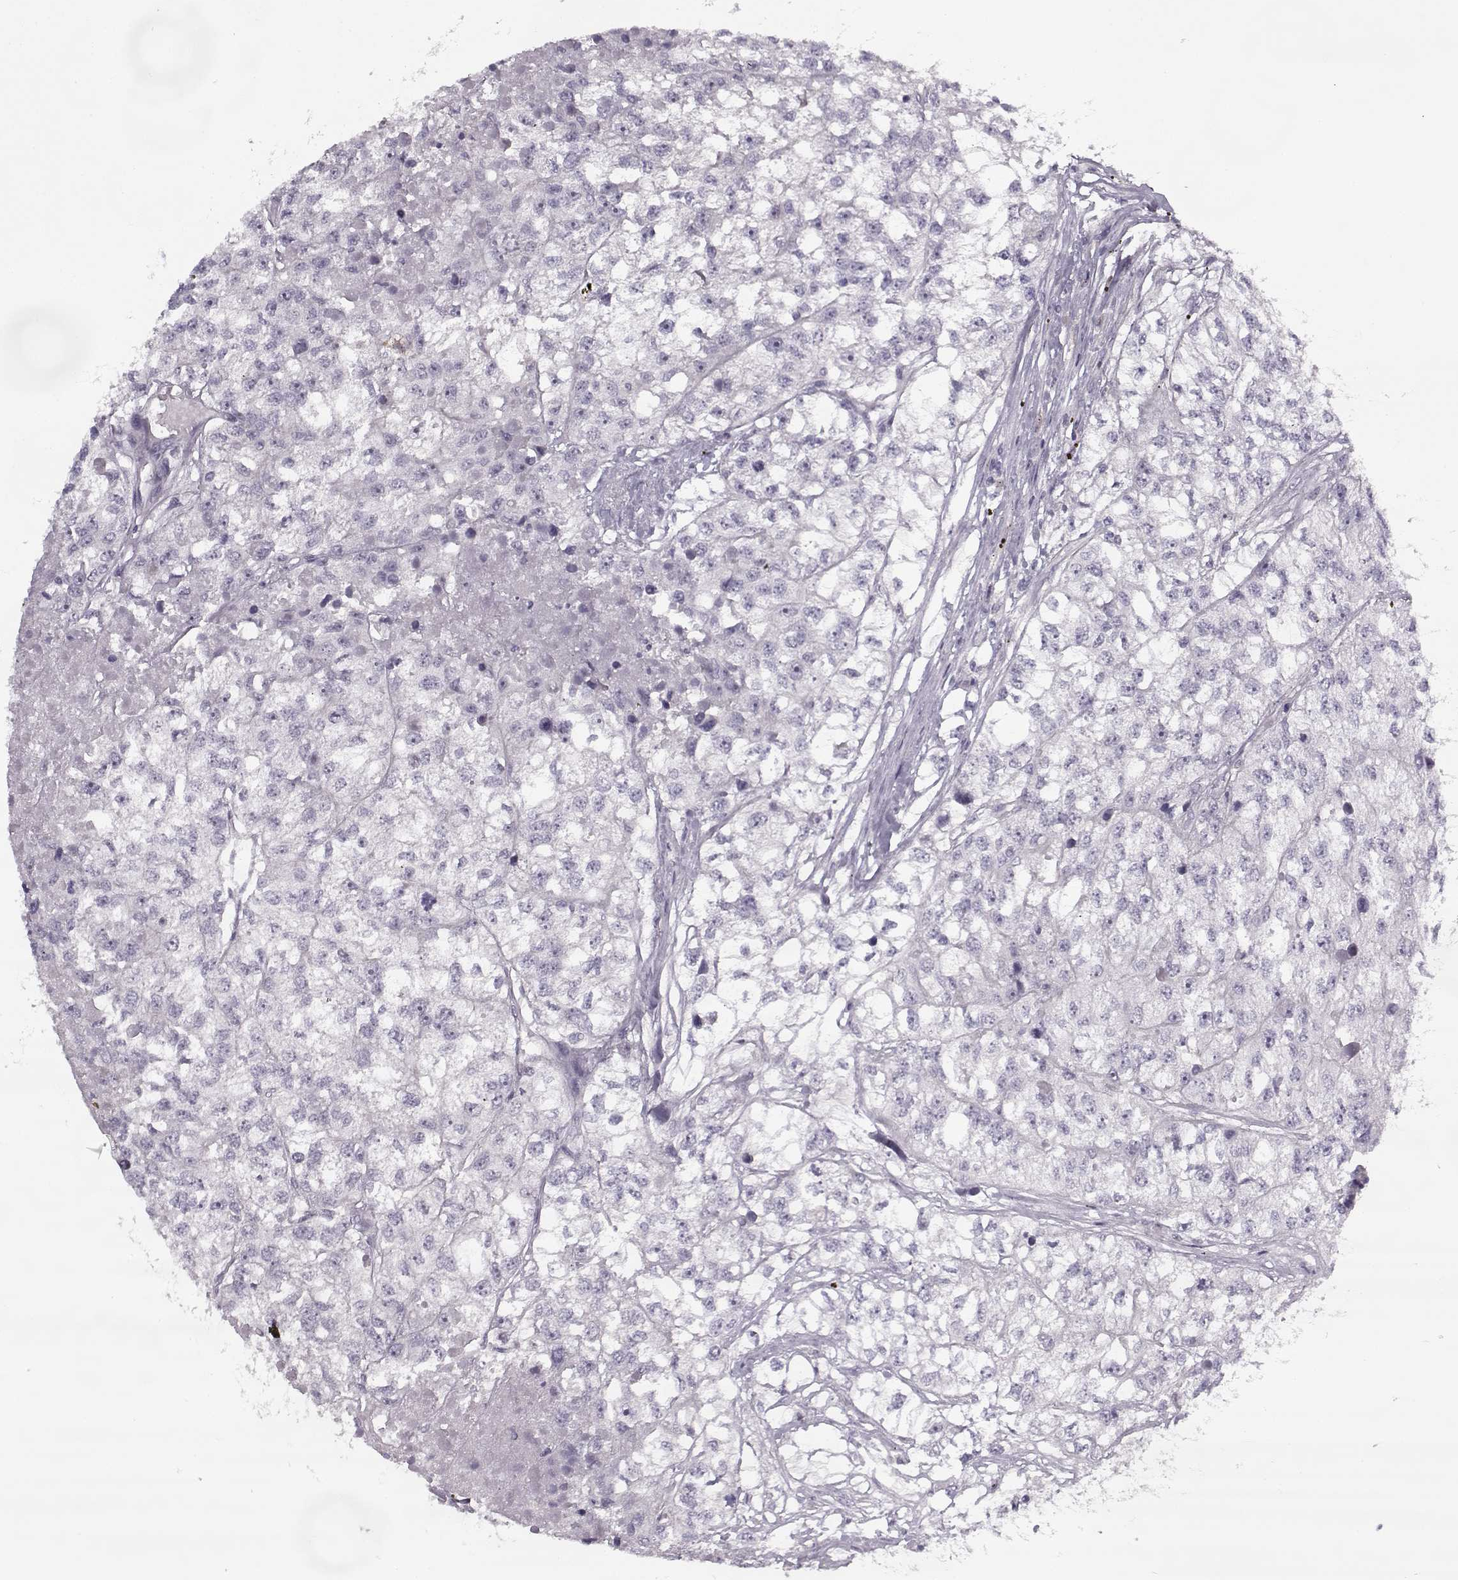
{"staining": {"intensity": "negative", "quantity": "none", "location": "none"}, "tissue": "renal cancer", "cell_type": "Tumor cells", "image_type": "cancer", "snomed": [{"axis": "morphology", "description": "Adenocarcinoma, NOS"}, {"axis": "topography", "description": "Kidney"}], "caption": "Adenocarcinoma (renal) was stained to show a protein in brown. There is no significant expression in tumor cells.", "gene": "PNMT", "patient": {"sex": "male", "age": 56}}